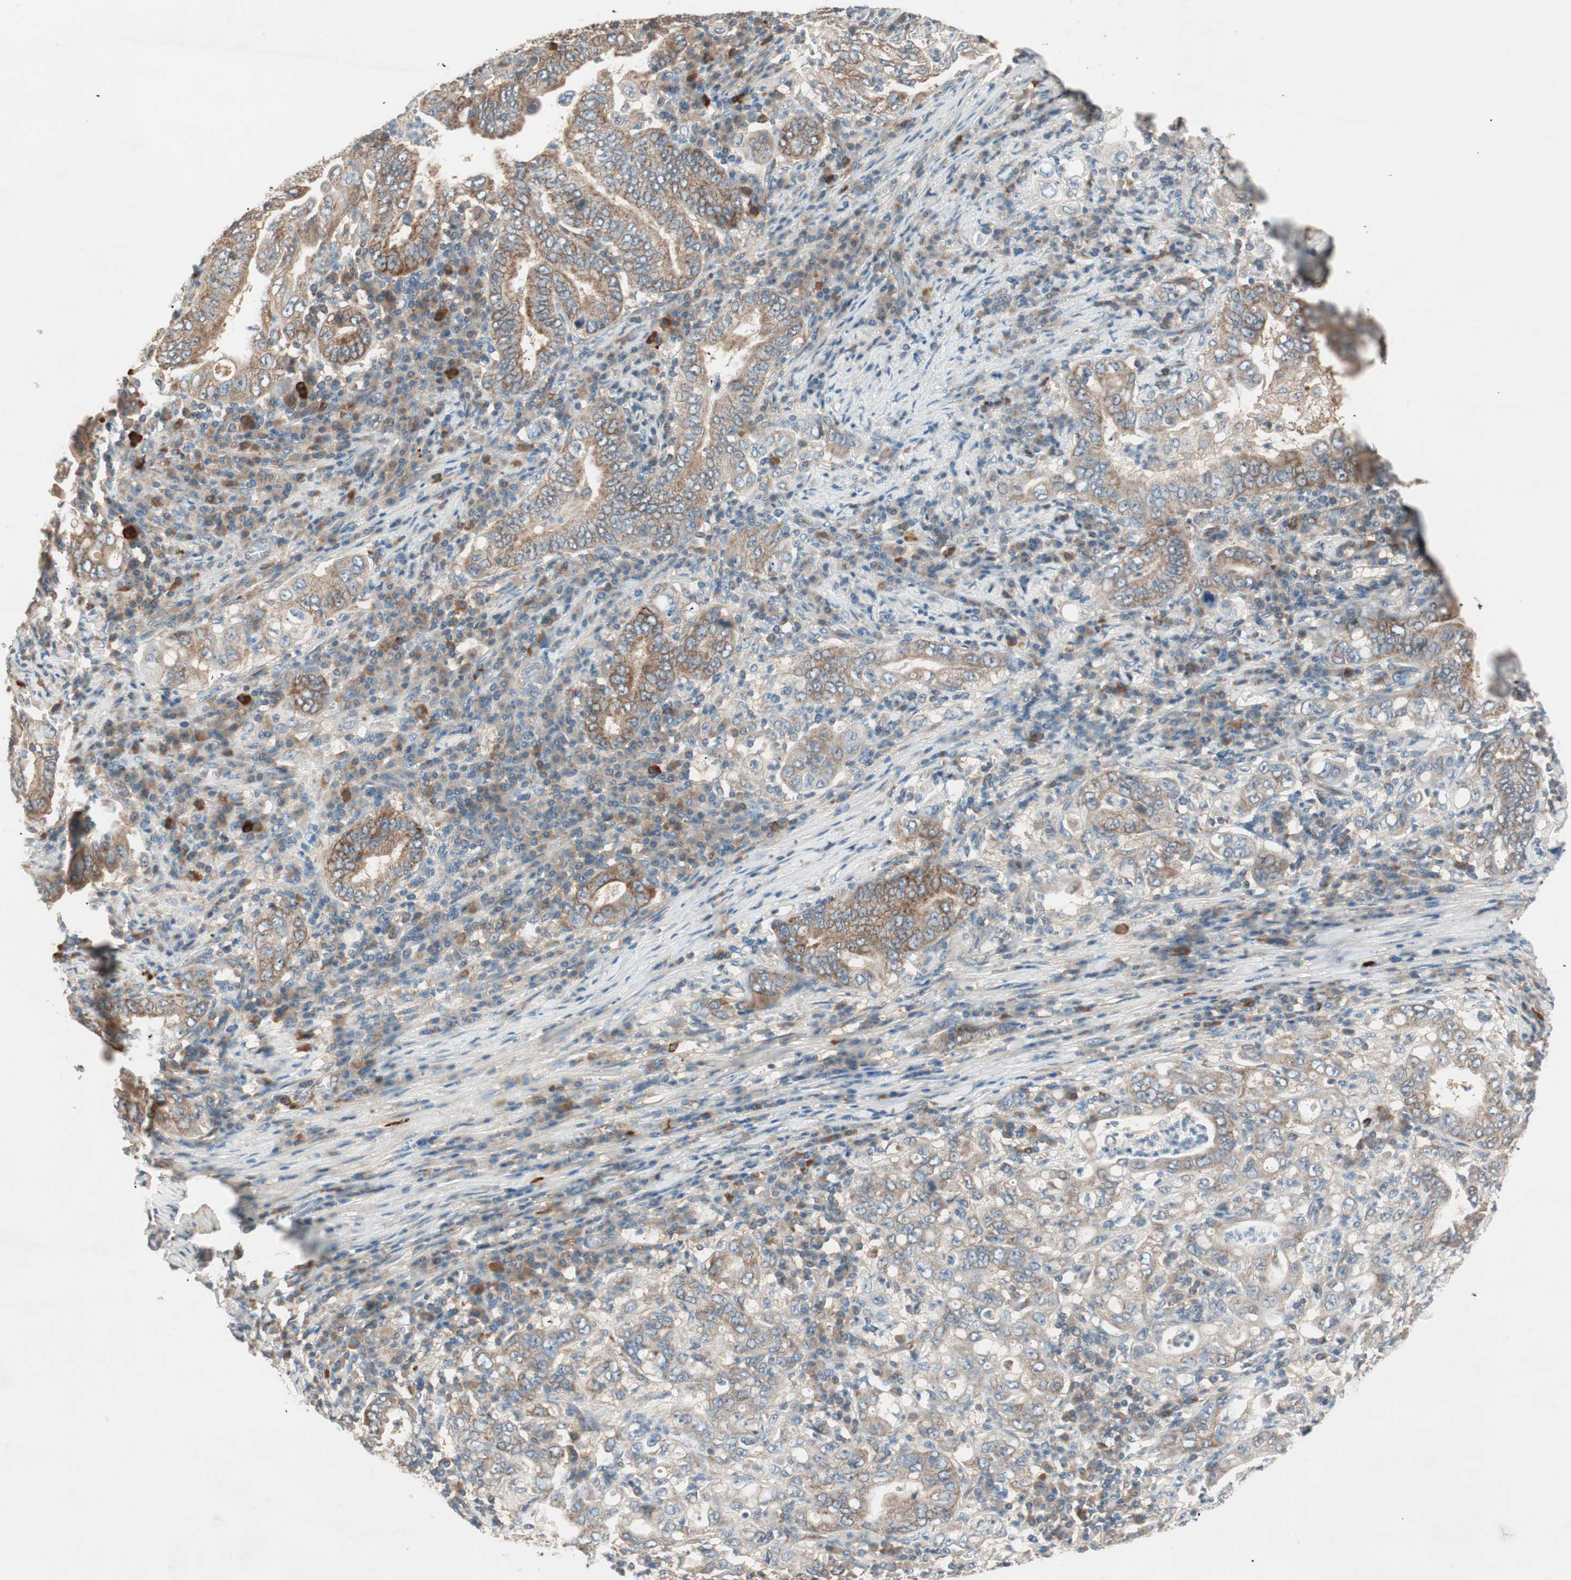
{"staining": {"intensity": "moderate", "quantity": ">75%", "location": "cytoplasmic/membranous"}, "tissue": "stomach cancer", "cell_type": "Tumor cells", "image_type": "cancer", "snomed": [{"axis": "morphology", "description": "Normal tissue, NOS"}, {"axis": "morphology", "description": "Adenocarcinoma, NOS"}, {"axis": "topography", "description": "Esophagus"}, {"axis": "topography", "description": "Stomach, upper"}, {"axis": "topography", "description": "Peripheral nerve tissue"}], "caption": "Protein expression analysis of stomach cancer displays moderate cytoplasmic/membranous expression in approximately >75% of tumor cells. Nuclei are stained in blue.", "gene": "CC2D1A", "patient": {"sex": "male", "age": 62}}